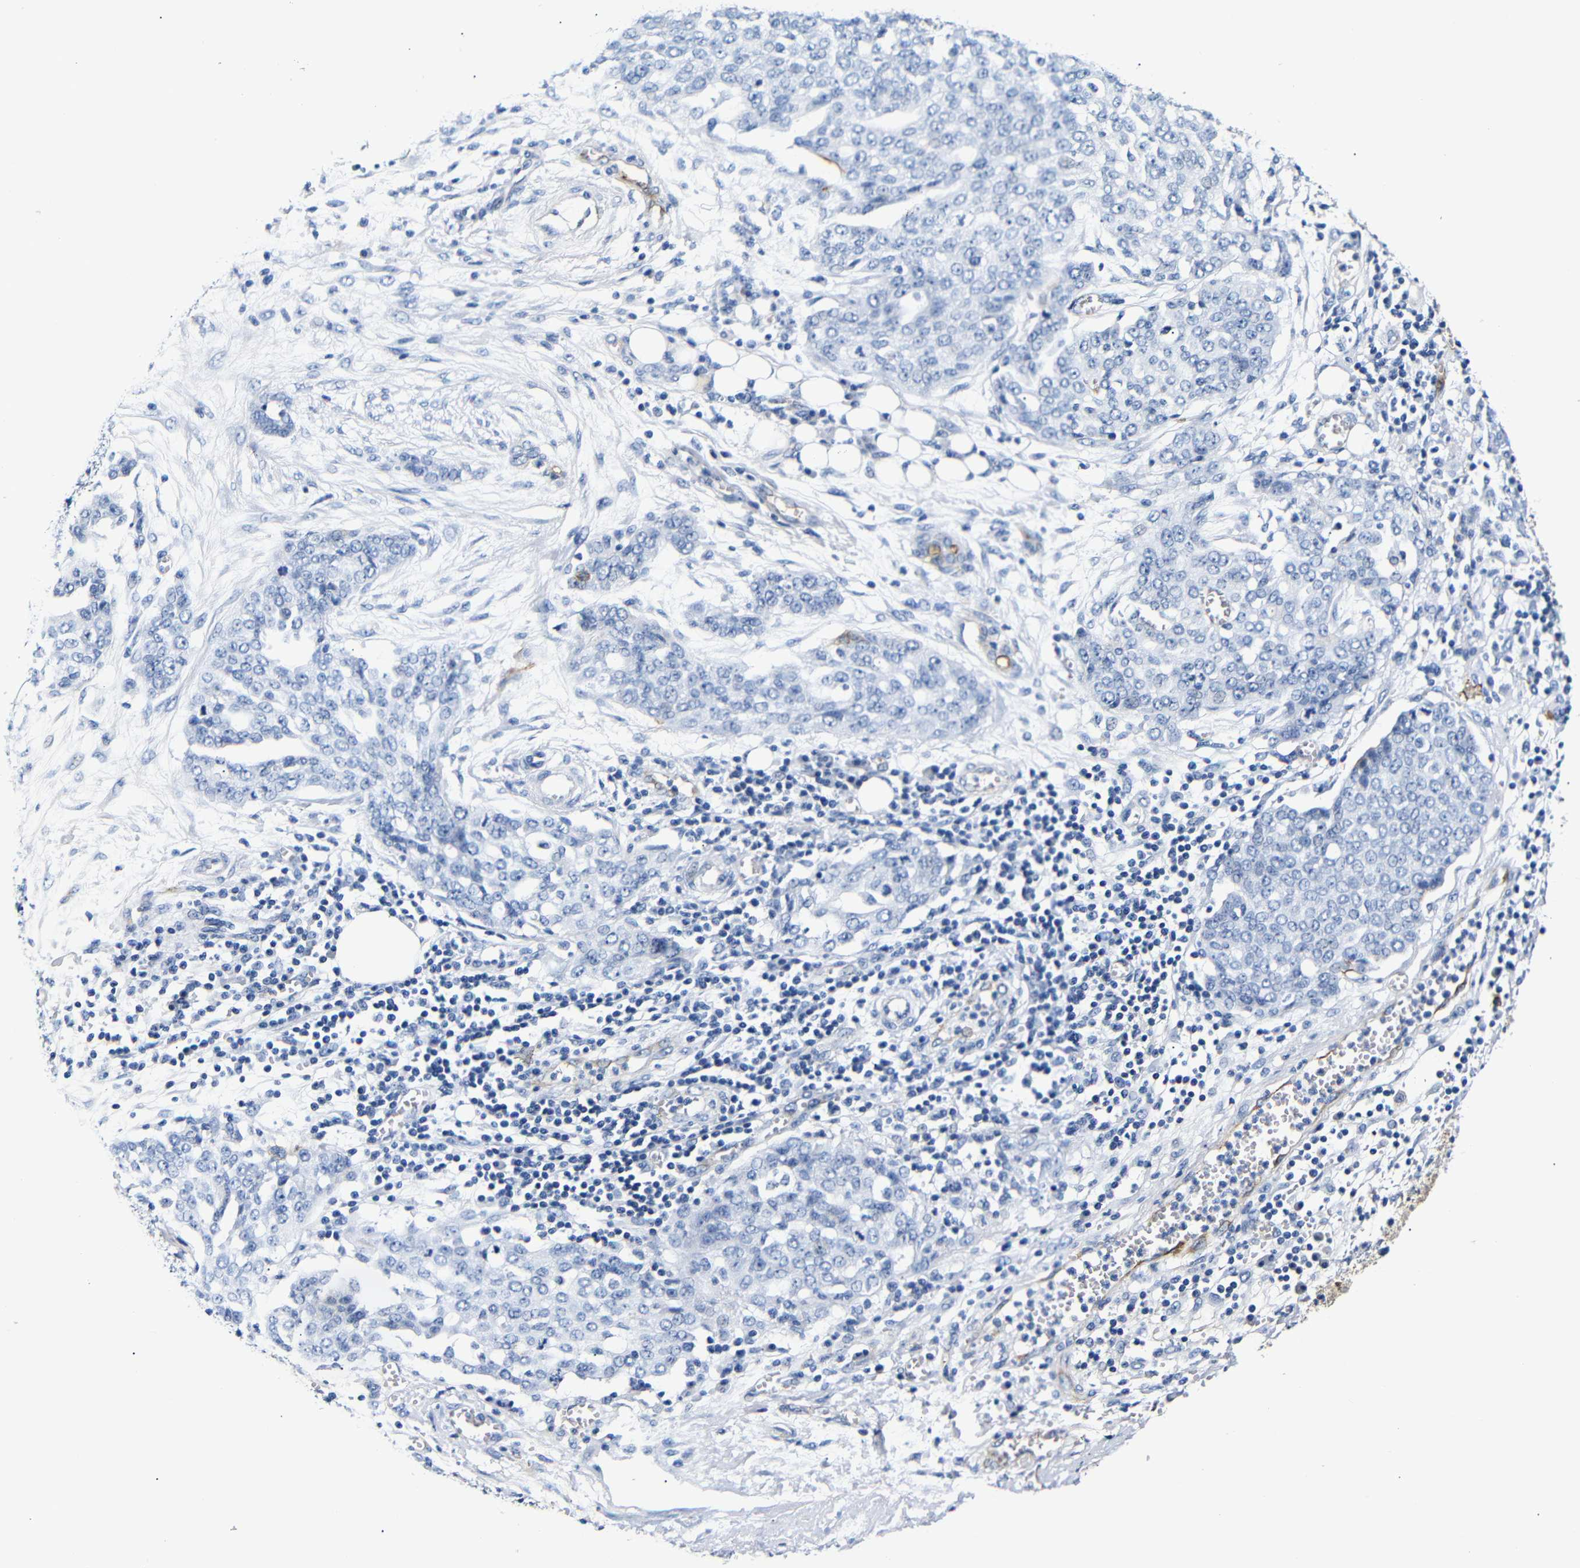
{"staining": {"intensity": "negative", "quantity": "none", "location": "none"}, "tissue": "ovarian cancer", "cell_type": "Tumor cells", "image_type": "cancer", "snomed": [{"axis": "morphology", "description": "Cystadenocarcinoma, serous, NOS"}, {"axis": "topography", "description": "Soft tissue"}, {"axis": "topography", "description": "Ovary"}], "caption": "Tumor cells are negative for brown protein staining in ovarian cancer.", "gene": "MUC4", "patient": {"sex": "female", "age": 57}}